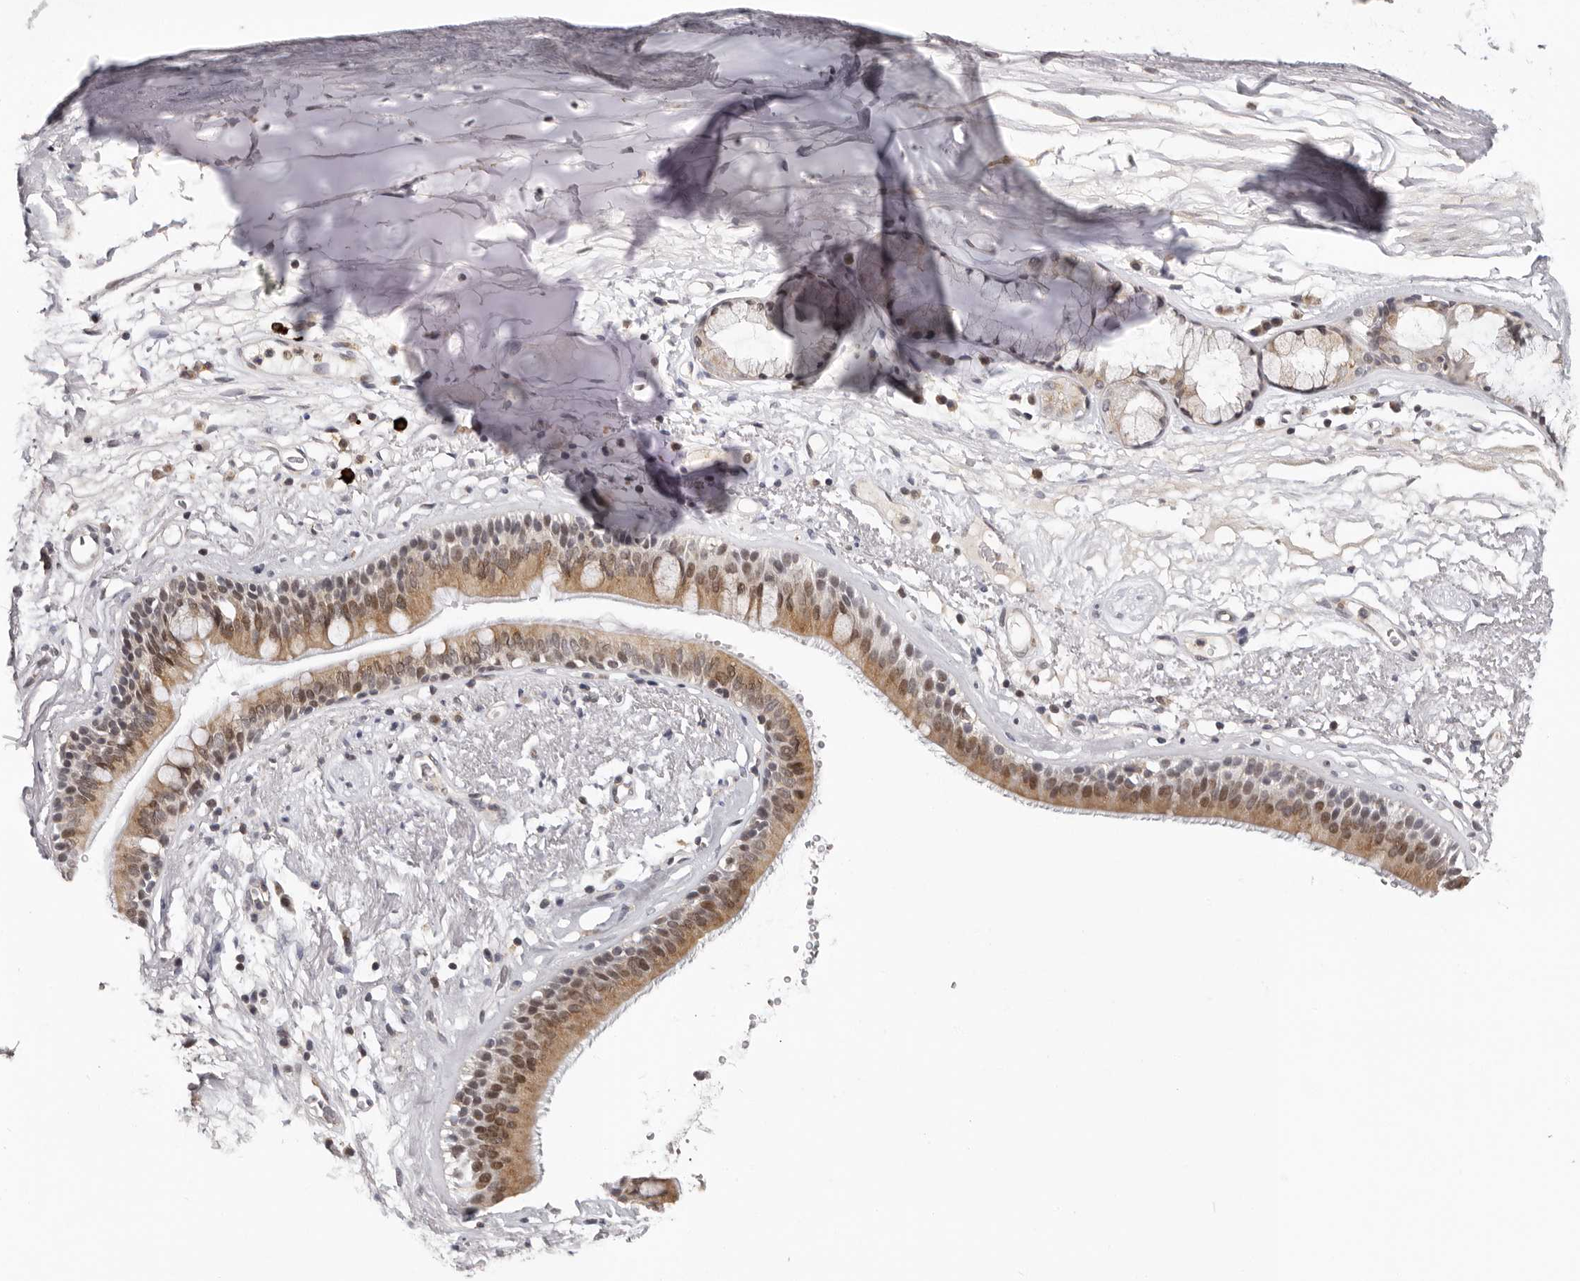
{"staining": {"intensity": "negative", "quantity": "none", "location": "none"}, "tissue": "adipose tissue", "cell_type": "Adipocytes", "image_type": "normal", "snomed": [{"axis": "morphology", "description": "Normal tissue, NOS"}, {"axis": "topography", "description": "Cartilage tissue"}], "caption": "Immunohistochemical staining of benign human adipose tissue shows no significant expression in adipocytes.", "gene": "KIF2B", "patient": {"sex": "female", "age": 63}}